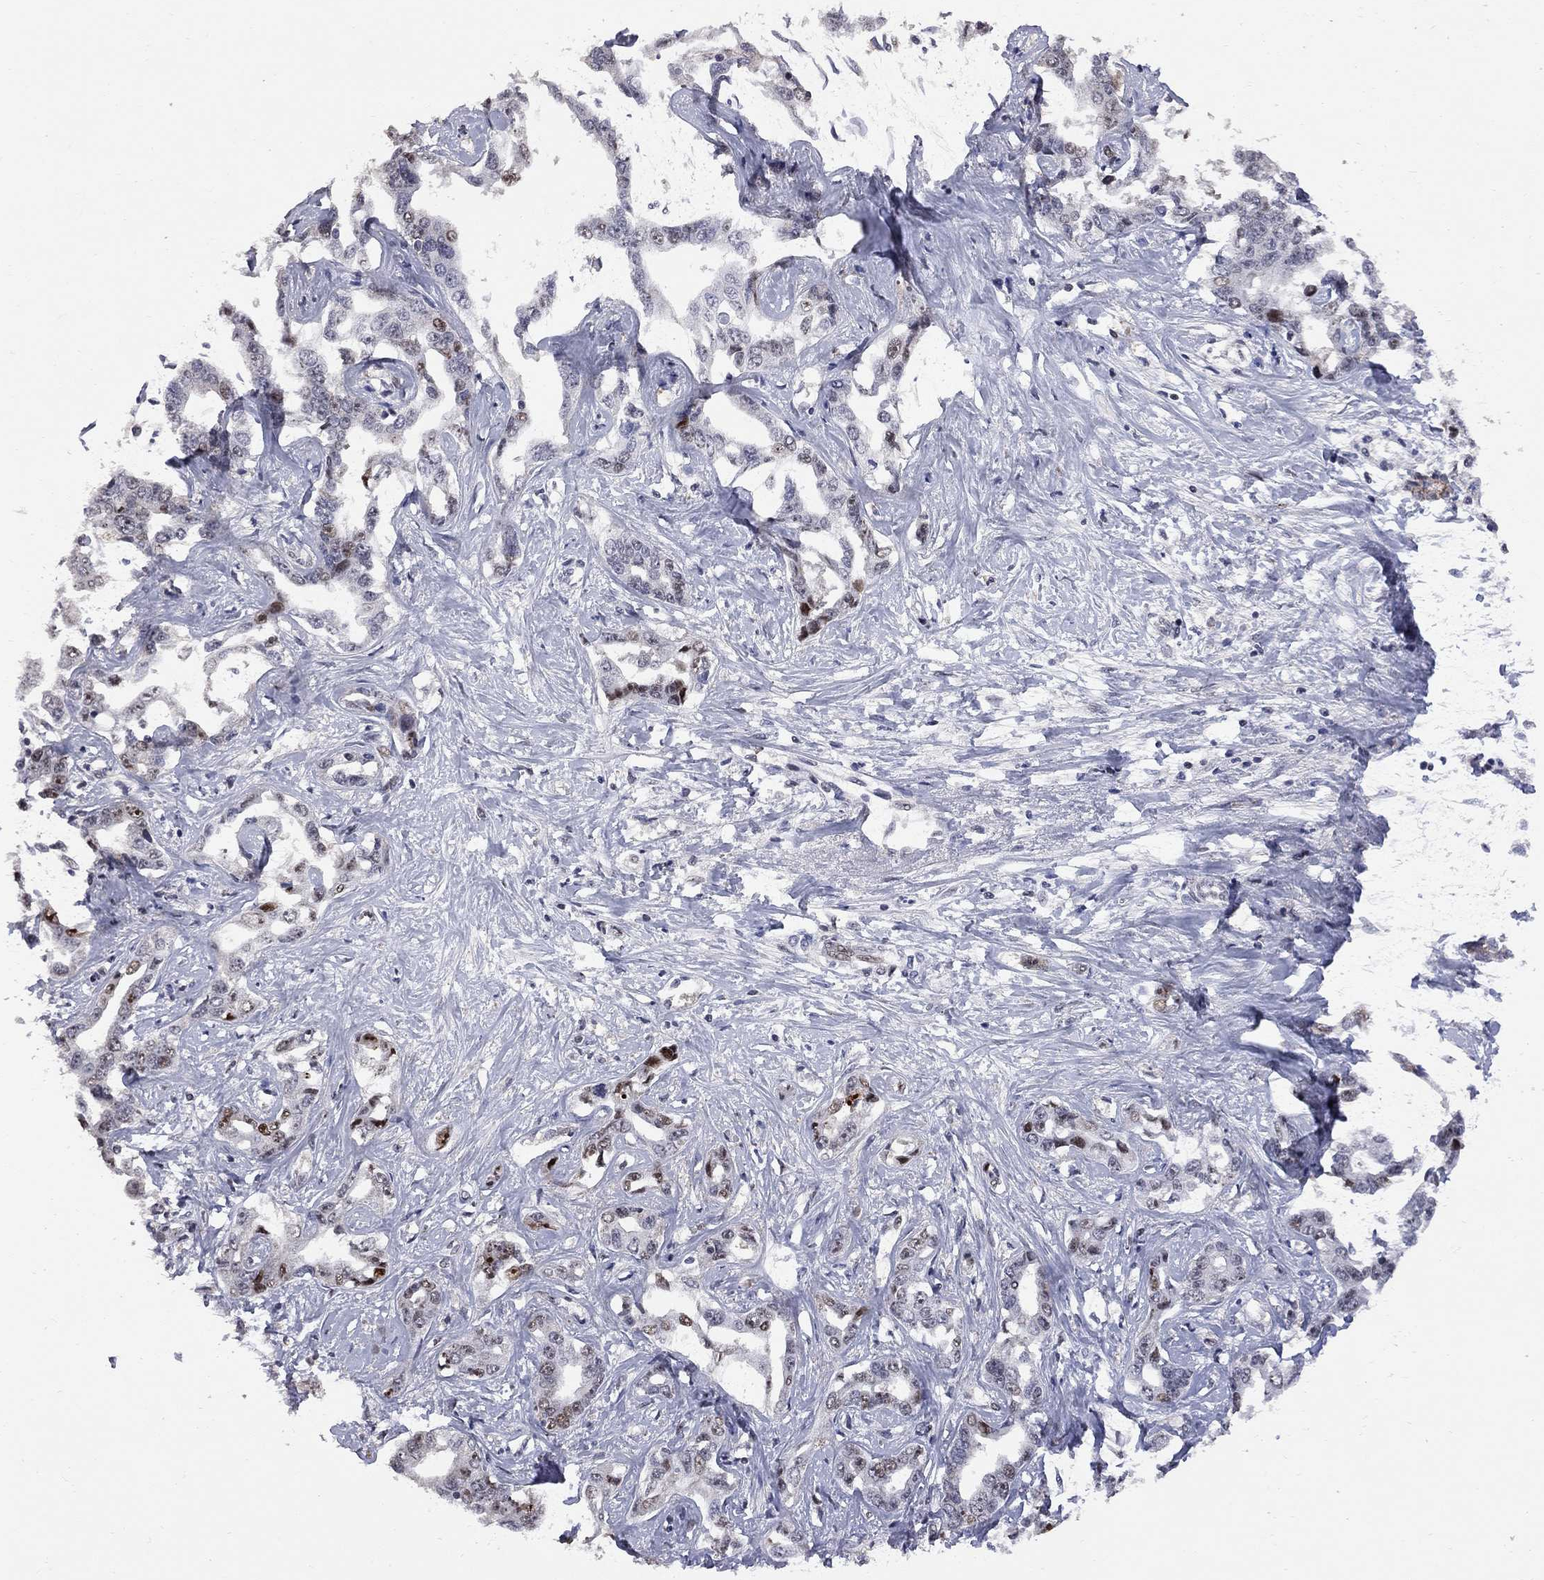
{"staining": {"intensity": "moderate", "quantity": "<25%", "location": "nuclear"}, "tissue": "liver cancer", "cell_type": "Tumor cells", "image_type": "cancer", "snomed": [{"axis": "morphology", "description": "Cholangiocarcinoma"}, {"axis": "topography", "description": "Liver"}], "caption": "A low amount of moderate nuclear positivity is appreciated in about <25% of tumor cells in liver cholangiocarcinoma tissue. (DAB IHC, brown staining for protein, blue staining for nuclei).", "gene": "DHX33", "patient": {"sex": "male", "age": 59}}